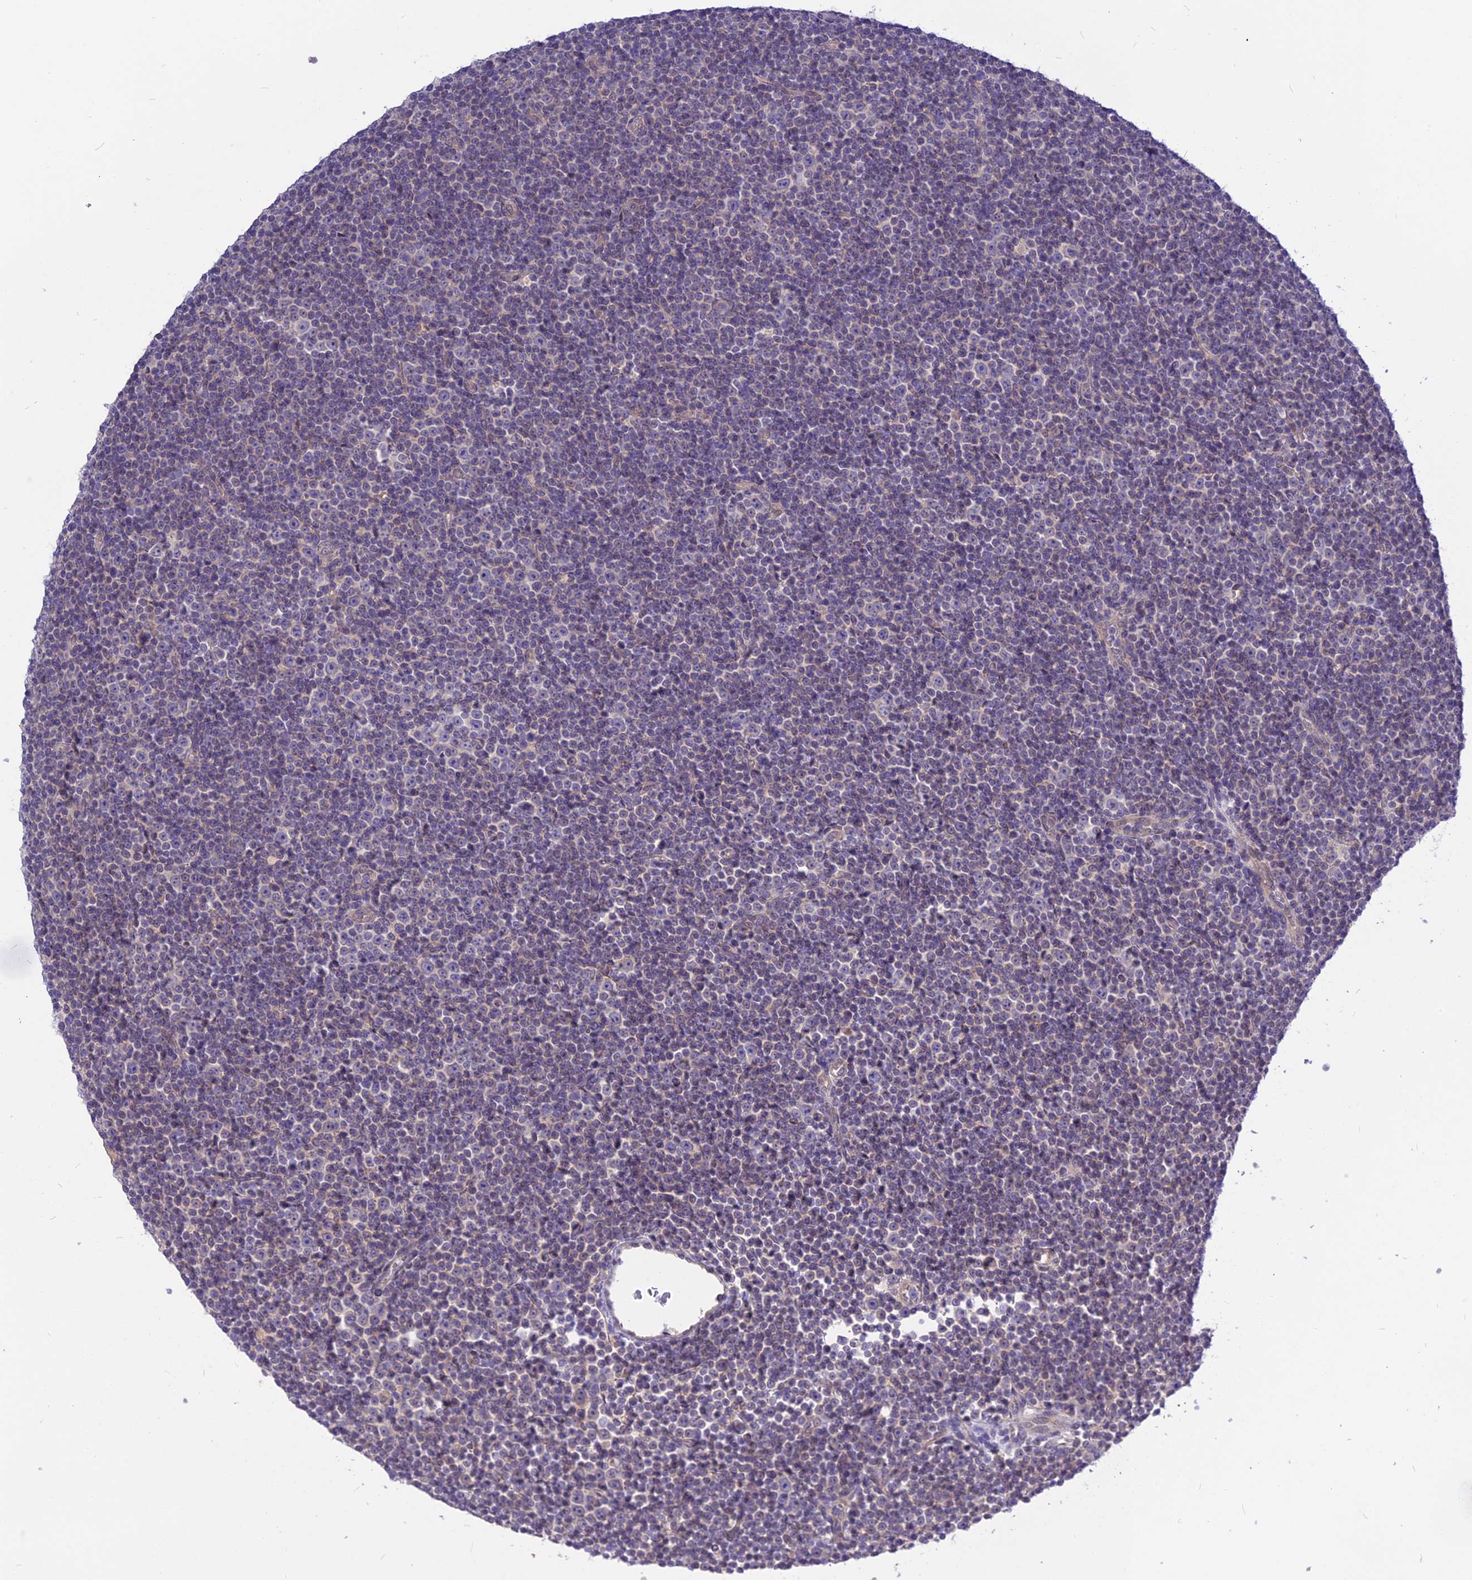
{"staining": {"intensity": "negative", "quantity": "none", "location": "none"}, "tissue": "lymphoma", "cell_type": "Tumor cells", "image_type": "cancer", "snomed": [{"axis": "morphology", "description": "Malignant lymphoma, non-Hodgkin's type, Low grade"}, {"axis": "topography", "description": "Lymph node"}], "caption": "Tumor cells are negative for brown protein staining in lymphoma. (Stains: DAB (3,3'-diaminobenzidine) immunohistochemistry (IHC) with hematoxylin counter stain, Microscopy: brightfield microscopy at high magnification).", "gene": "CZIB", "patient": {"sex": "female", "age": 67}}